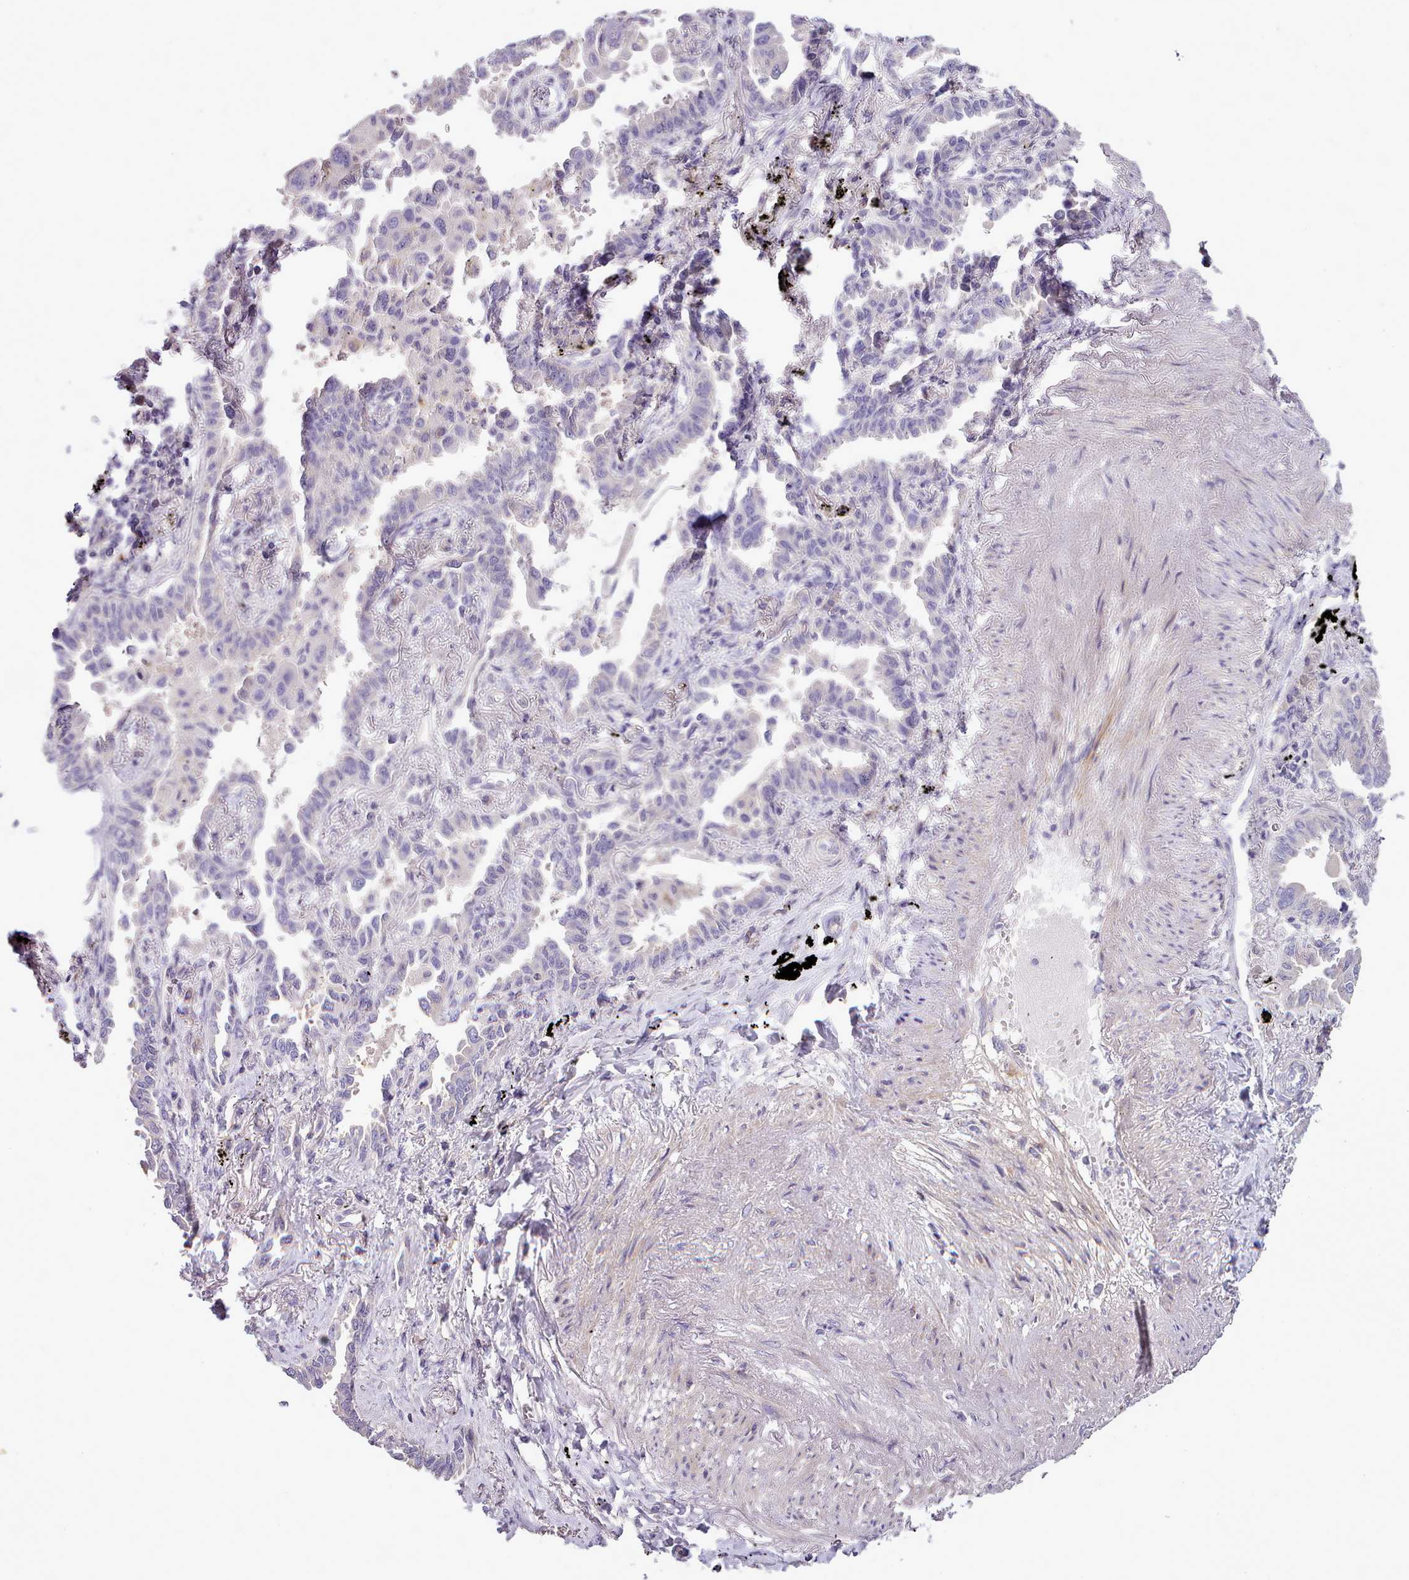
{"staining": {"intensity": "negative", "quantity": "none", "location": "none"}, "tissue": "lung cancer", "cell_type": "Tumor cells", "image_type": "cancer", "snomed": [{"axis": "morphology", "description": "Adenocarcinoma, NOS"}, {"axis": "topography", "description": "Lung"}], "caption": "High magnification brightfield microscopy of lung adenocarcinoma stained with DAB (brown) and counterstained with hematoxylin (blue): tumor cells show no significant expression.", "gene": "SETX", "patient": {"sex": "male", "age": 67}}